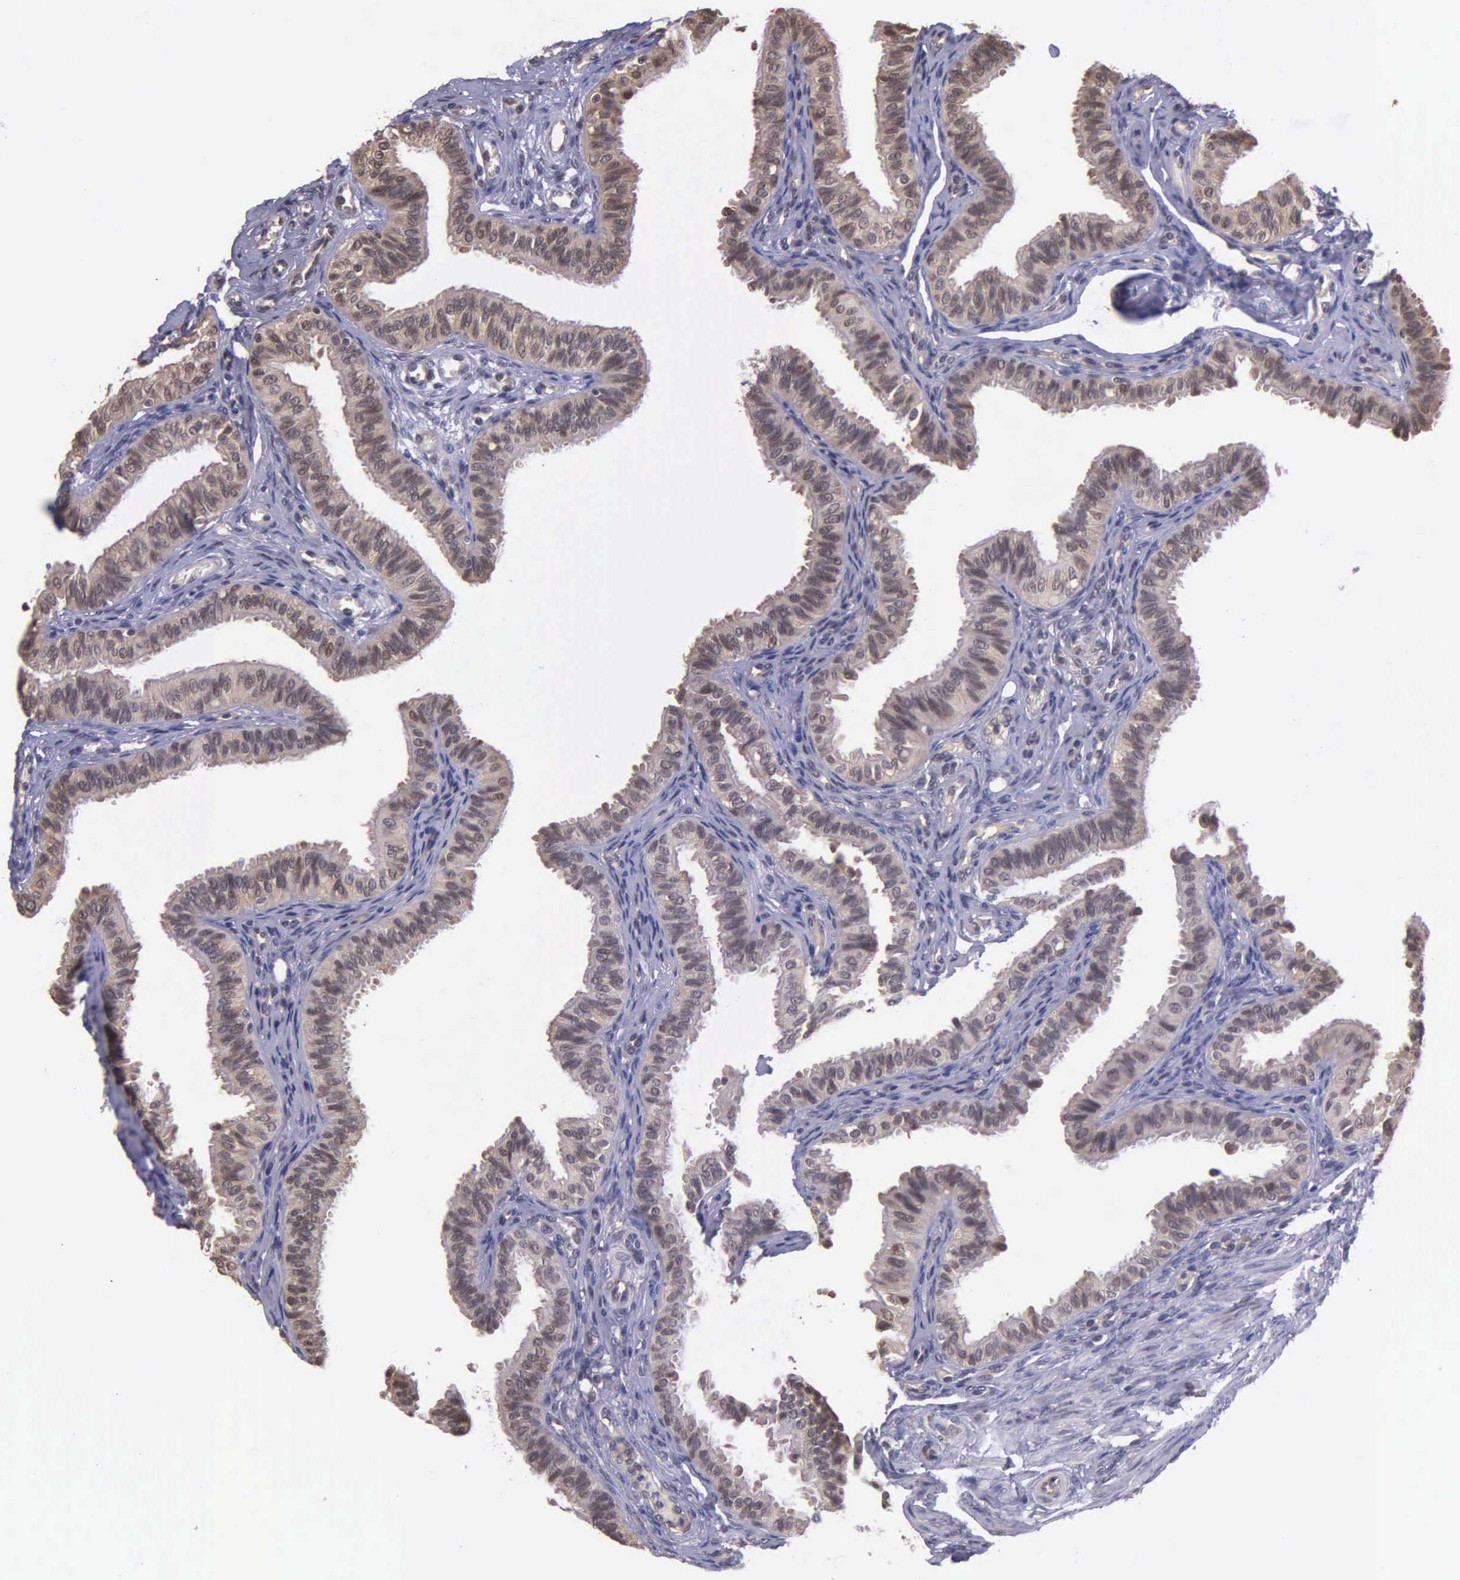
{"staining": {"intensity": "moderate", "quantity": ">75%", "location": "cytoplasmic/membranous,nuclear"}, "tissue": "fallopian tube", "cell_type": "Glandular cells", "image_type": "normal", "snomed": [{"axis": "morphology", "description": "Normal tissue, NOS"}, {"axis": "topography", "description": "Fallopian tube"}], "caption": "Immunohistochemical staining of normal human fallopian tube exhibits moderate cytoplasmic/membranous,nuclear protein expression in about >75% of glandular cells. (Brightfield microscopy of DAB IHC at high magnification).", "gene": "PSMC1", "patient": {"sex": "female", "age": 42}}